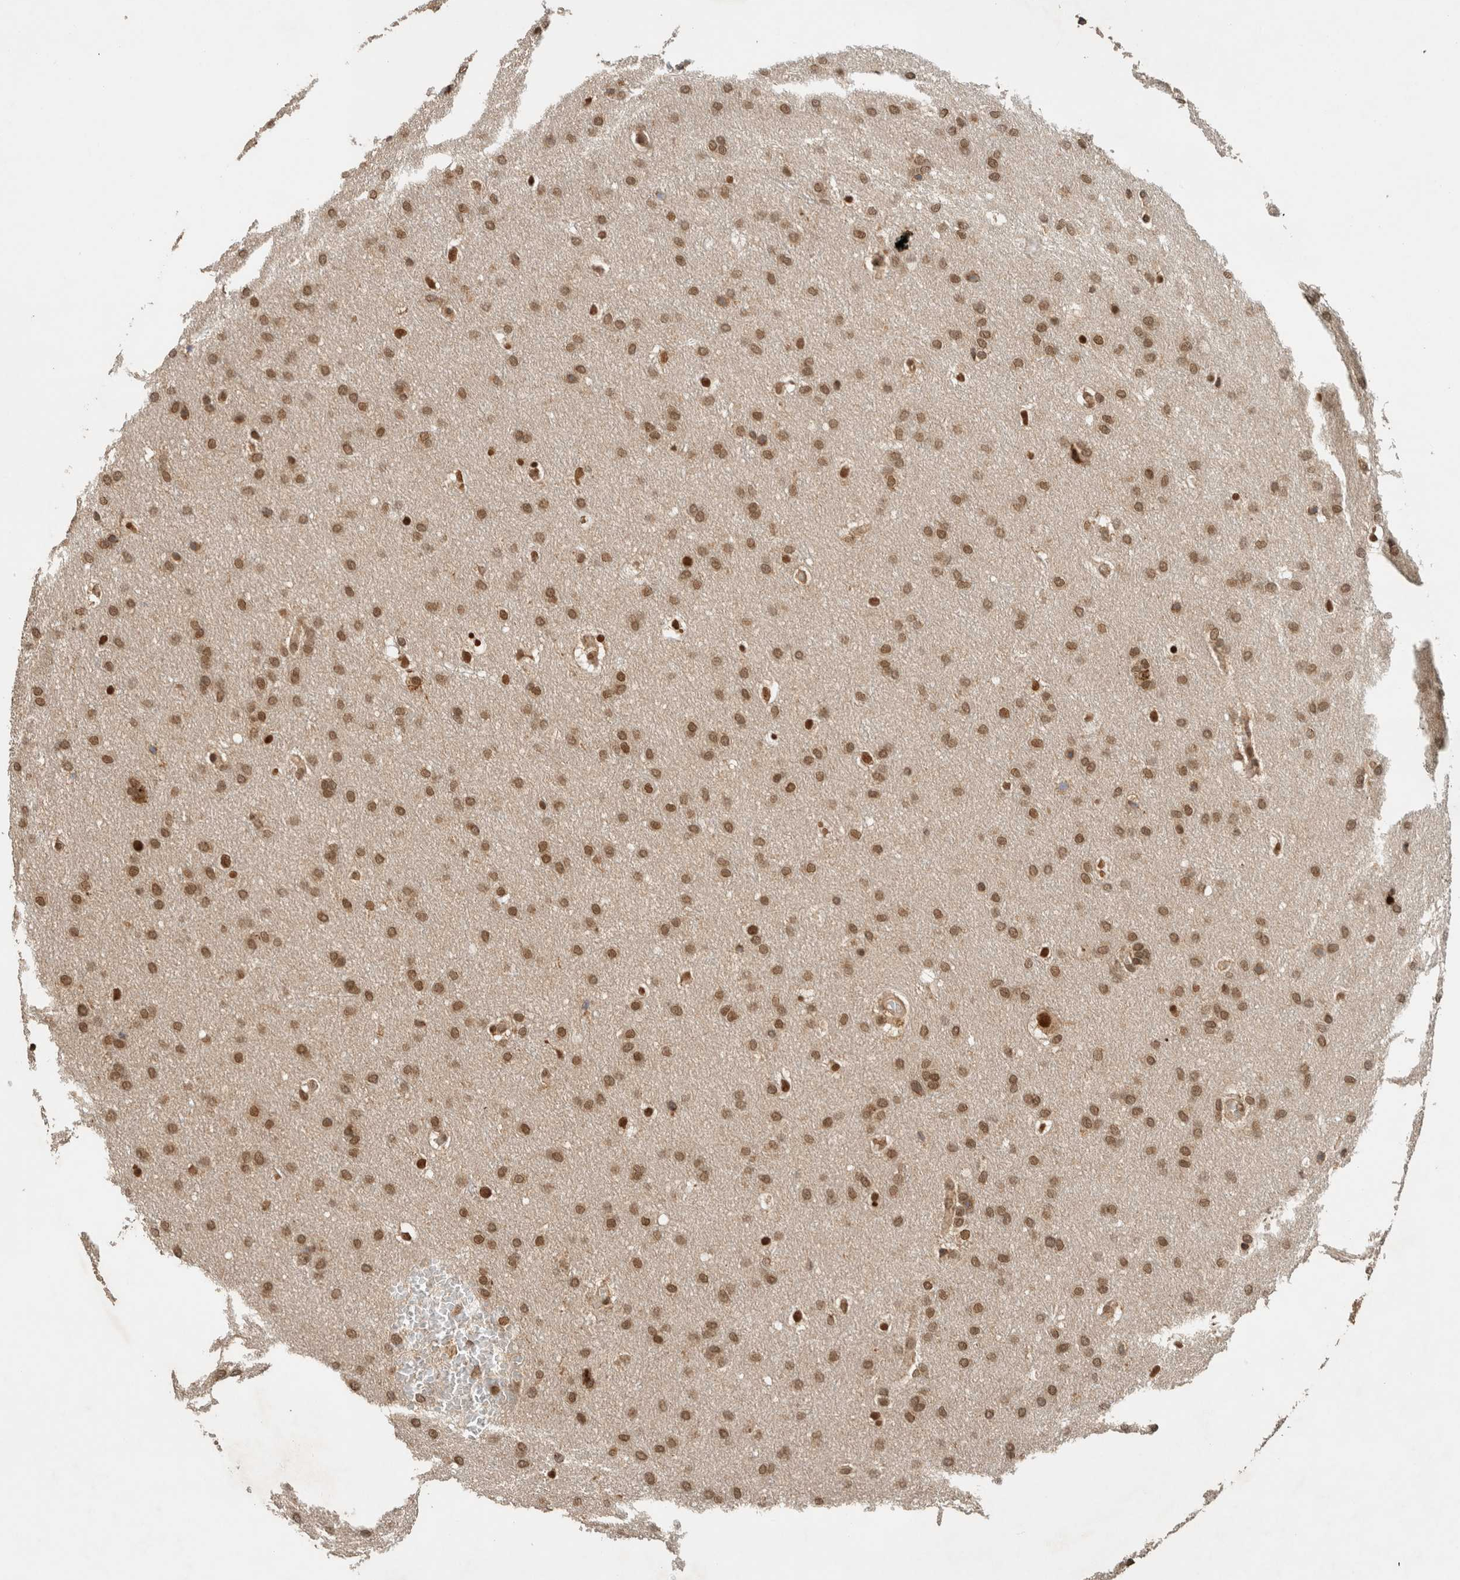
{"staining": {"intensity": "moderate", "quantity": ">75%", "location": "nuclear"}, "tissue": "glioma", "cell_type": "Tumor cells", "image_type": "cancer", "snomed": [{"axis": "morphology", "description": "Glioma, malignant, Low grade"}, {"axis": "topography", "description": "Brain"}], "caption": "Protein staining reveals moderate nuclear expression in approximately >75% of tumor cells in glioma. (IHC, brightfield microscopy, high magnification).", "gene": "C1orf21", "patient": {"sex": "female", "age": 37}}